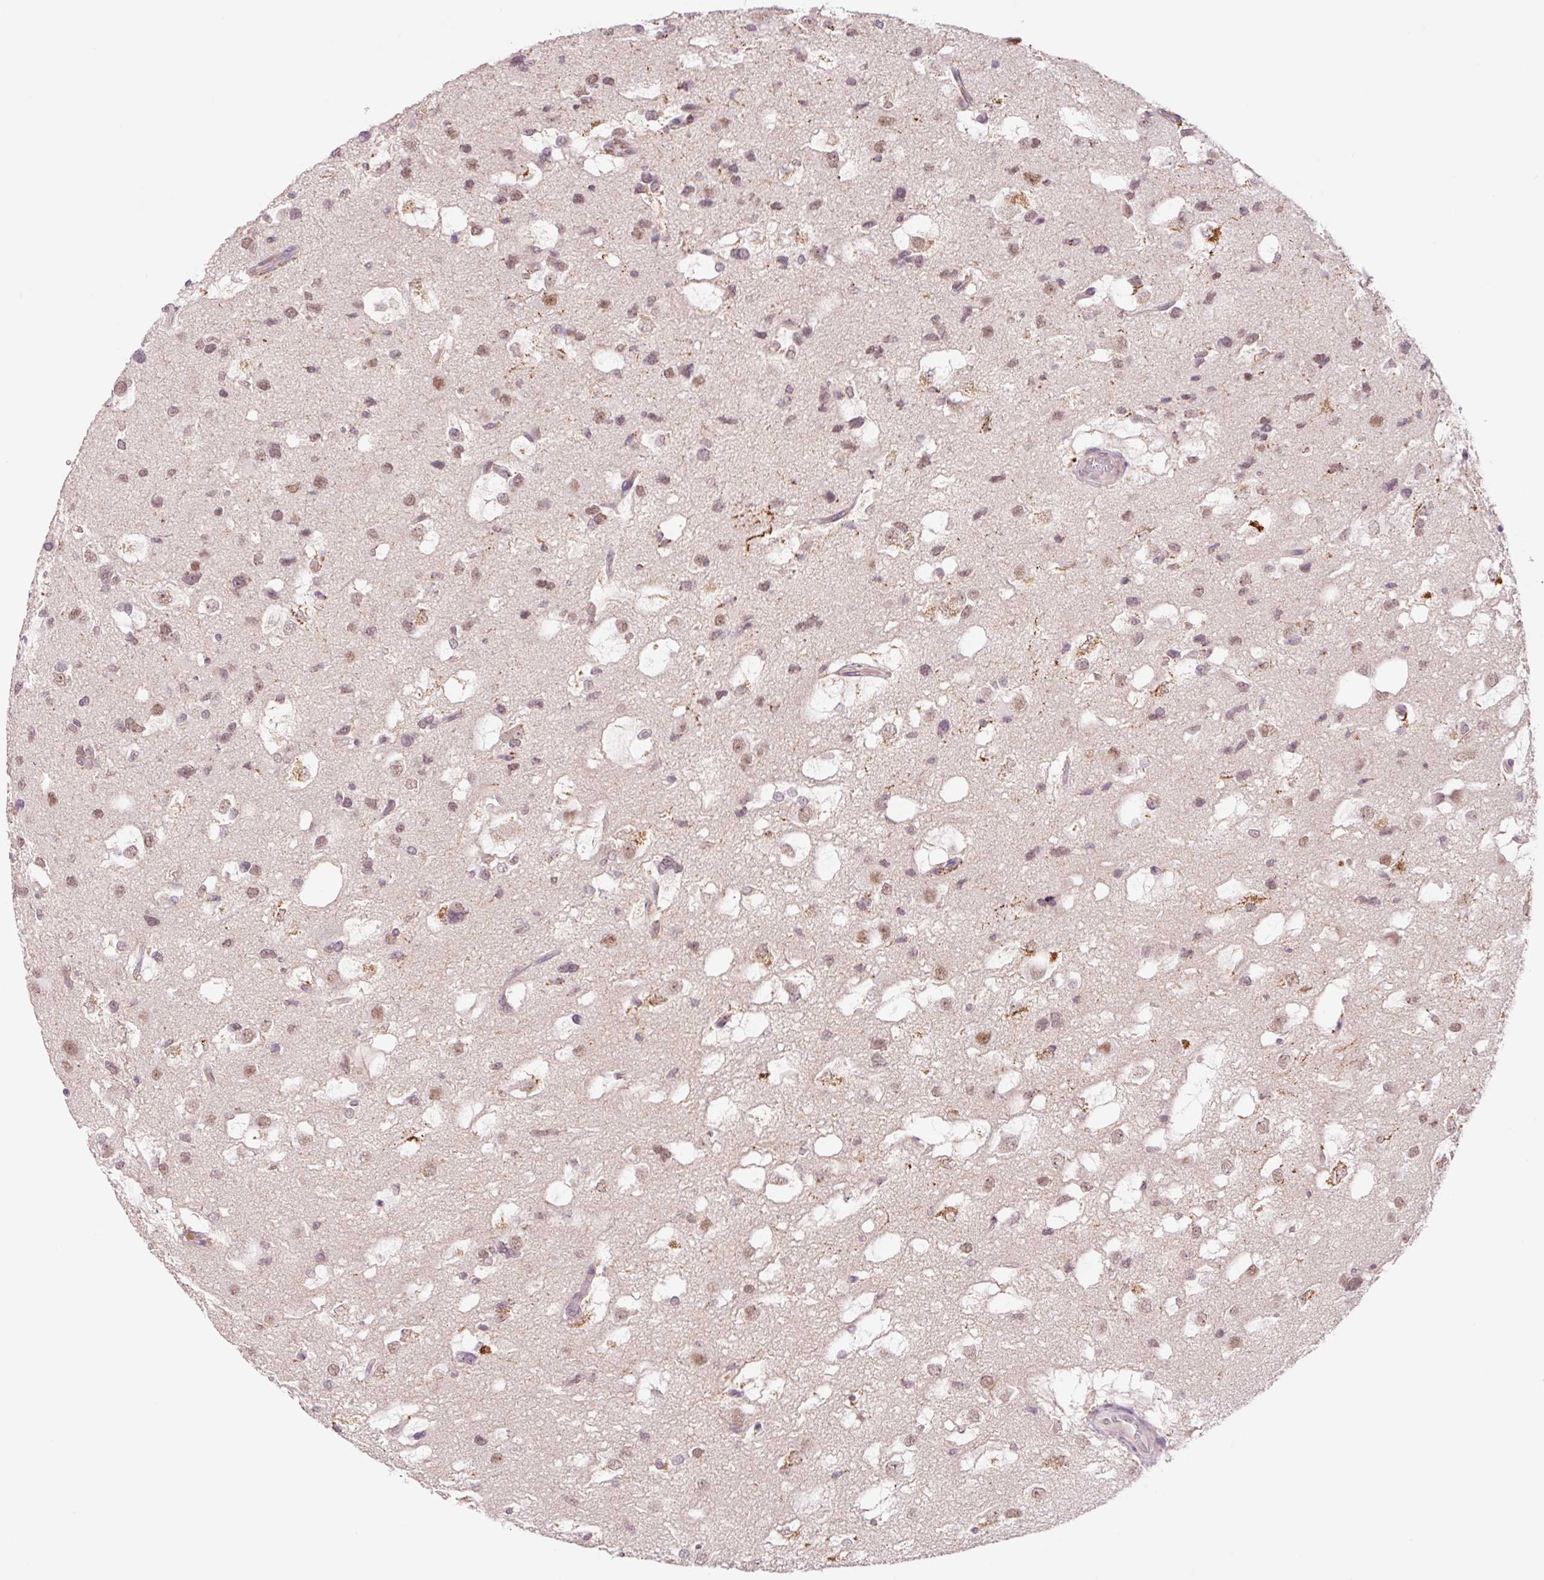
{"staining": {"intensity": "moderate", "quantity": "25%-75%", "location": "nuclear"}, "tissue": "glioma", "cell_type": "Tumor cells", "image_type": "cancer", "snomed": [{"axis": "morphology", "description": "Glioma, malignant, High grade"}, {"axis": "topography", "description": "Brain"}], "caption": "High-grade glioma (malignant) stained with DAB (3,3'-diaminobenzidine) immunohistochemistry shows medium levels of moderate nuclear positivity in approximately 25%-75% of tumor cells.", "gene": "PCK2", "patient": {"sex": "male", "age": 53}}